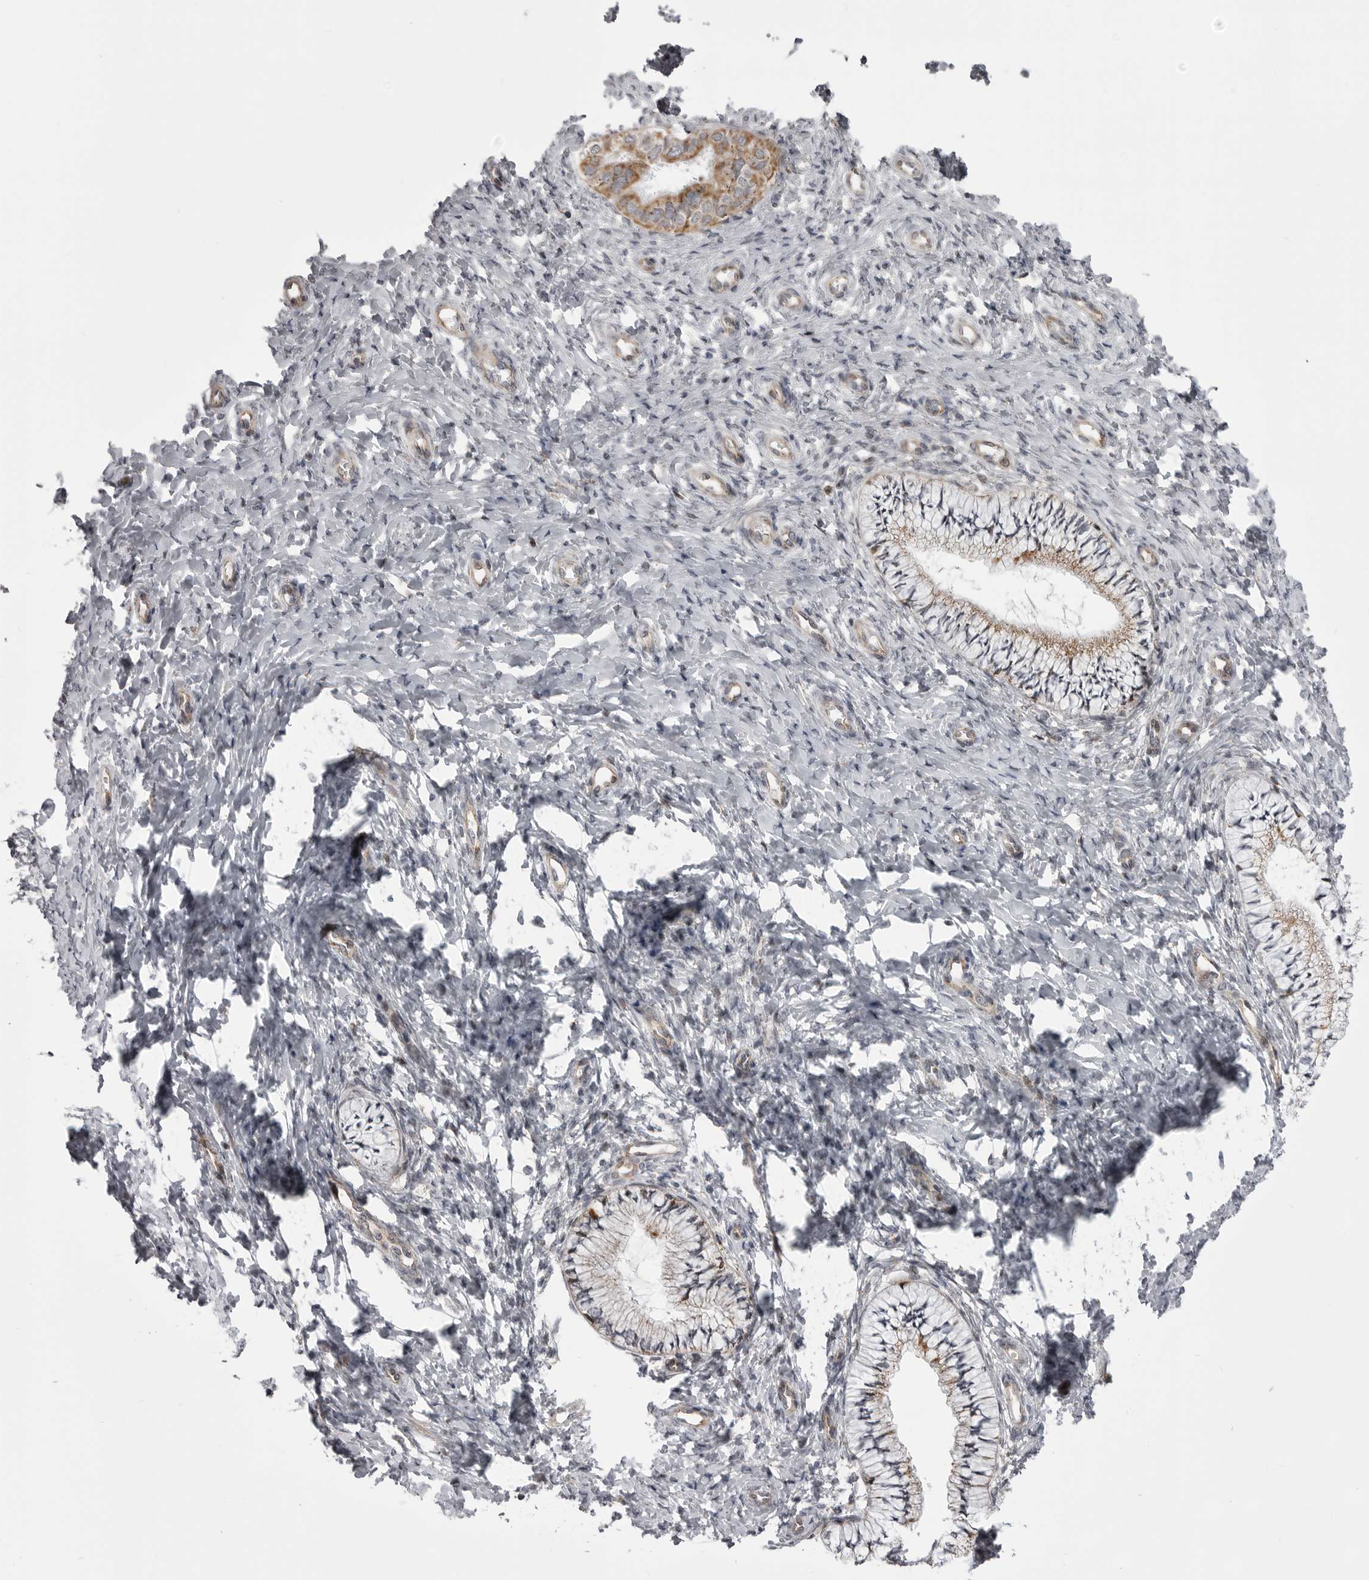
{"staining": {"intensity": "moderate", "quantity": ">75%", "location": "cytoplasmic/membranous"}, "tissue": "cervix", "cell_type": "Glandular cells", "image_type": "normal", "snomed": [{"axis": "morphology", "description": "Normal tissue, NOS"}, {"axis": "topography", "description": "Cervix"}], "caption": "IHC image of unremarkable cervix stained for a protein (brown), which exhibits medium levels of moderate cytoplasmic/membranous staining in approximately >75% of glandular cells.", "gene": "TMPRSS11F", "patient": {"sex": "female", "age": 36}}